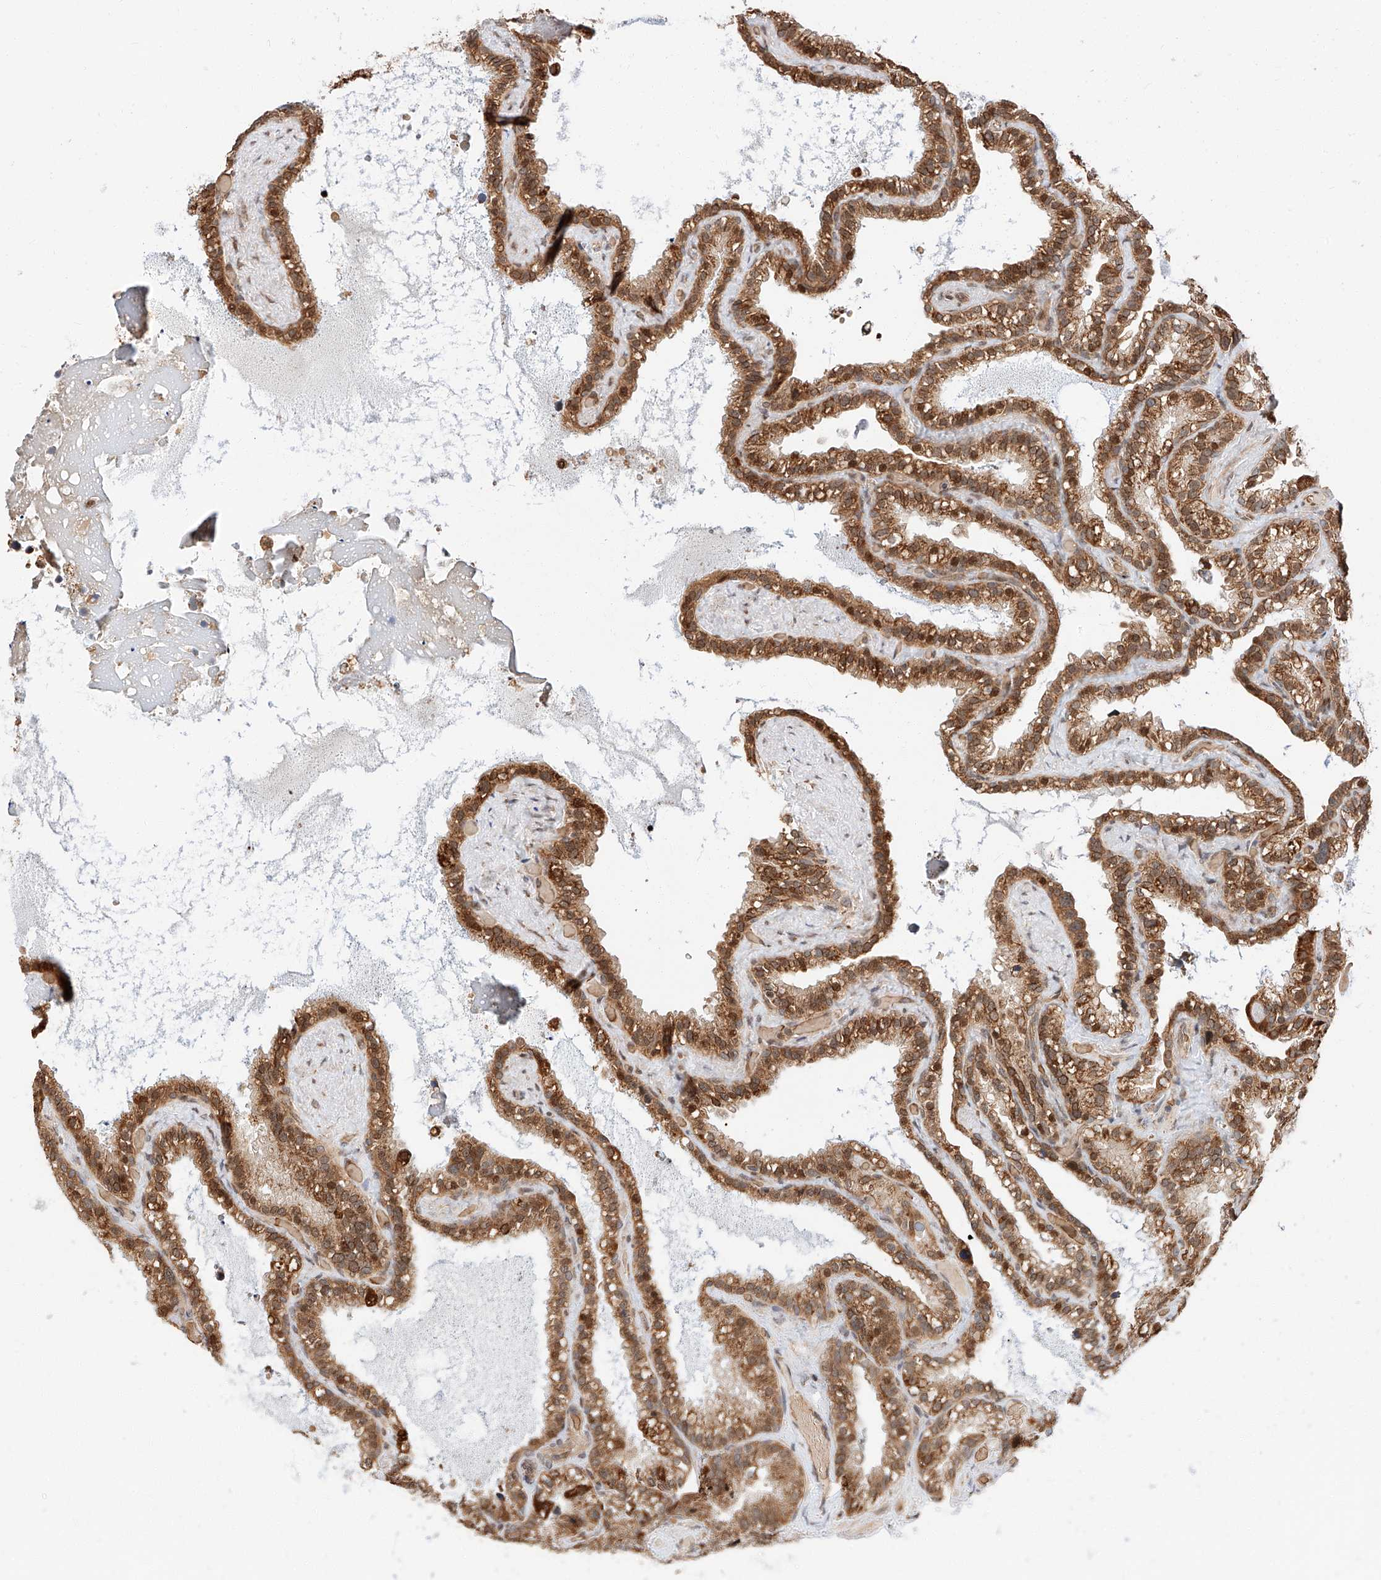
{"staining": {"intensity": "moderate", "quantity": ">75%", "location": "cytoplasmic/membranous,nuclear"}, "tissue": "seminal vesicle", "cell_type": "Glandular cells", "image_type": "normal", "snomed": [{"axis": "morphology", "description": "Normal tissue, NOS"}, {"axis": "topography", "description": "Prostate"}, {"axis": "topography", "description": "Seminal veicle"}], "caption": "Moderate cytoplasmic/membranous,nuclear expression for a protein is identified in approximately >75% of glandular cells of unremarkable seminal vesicle using immunohistochemistry.", "gene": "THTPA", "patient": {"sex": "male", "age": 68}}